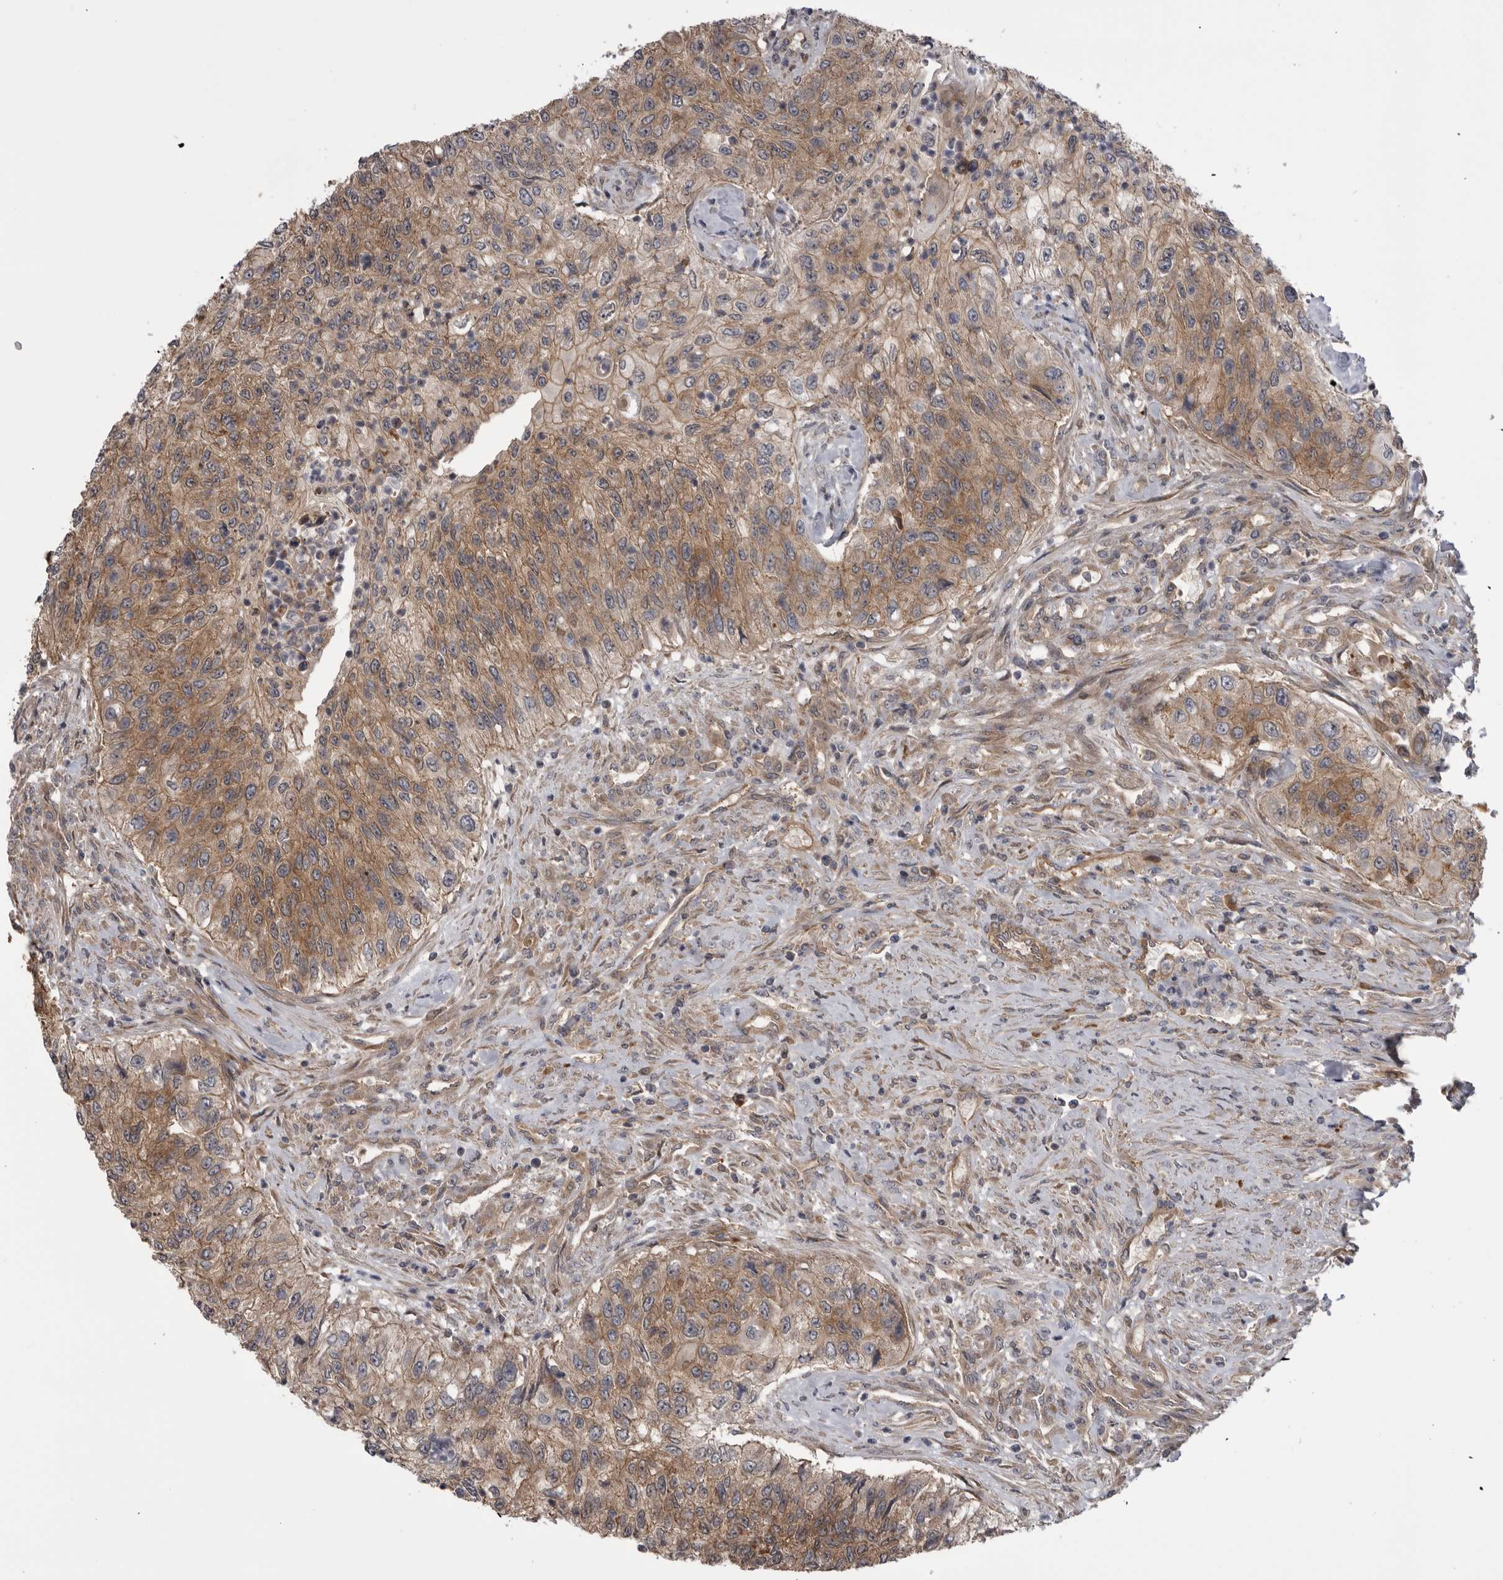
{"staining": {"intensity": "moderate", "quantity": ">75%", "location": "cytoplasmic/membranous"}, "tissue": "urothelial cancer", "cell_type": "Tumor cells", "image_type": "cancer", "snomed": [{"axis": "morphology", "description": "Urothelial carcinoma, High grade"}, {"axis": "topography", "description": "Urinary bladder"}], "caption": "Protein expression analysis of urothelial cancer exhibits moderate cytoplasmic/membranous expression in about >75% of tumor cells.", "gene": "RAB3GAP2", "patient": {"sex": "female", "age": 60}}